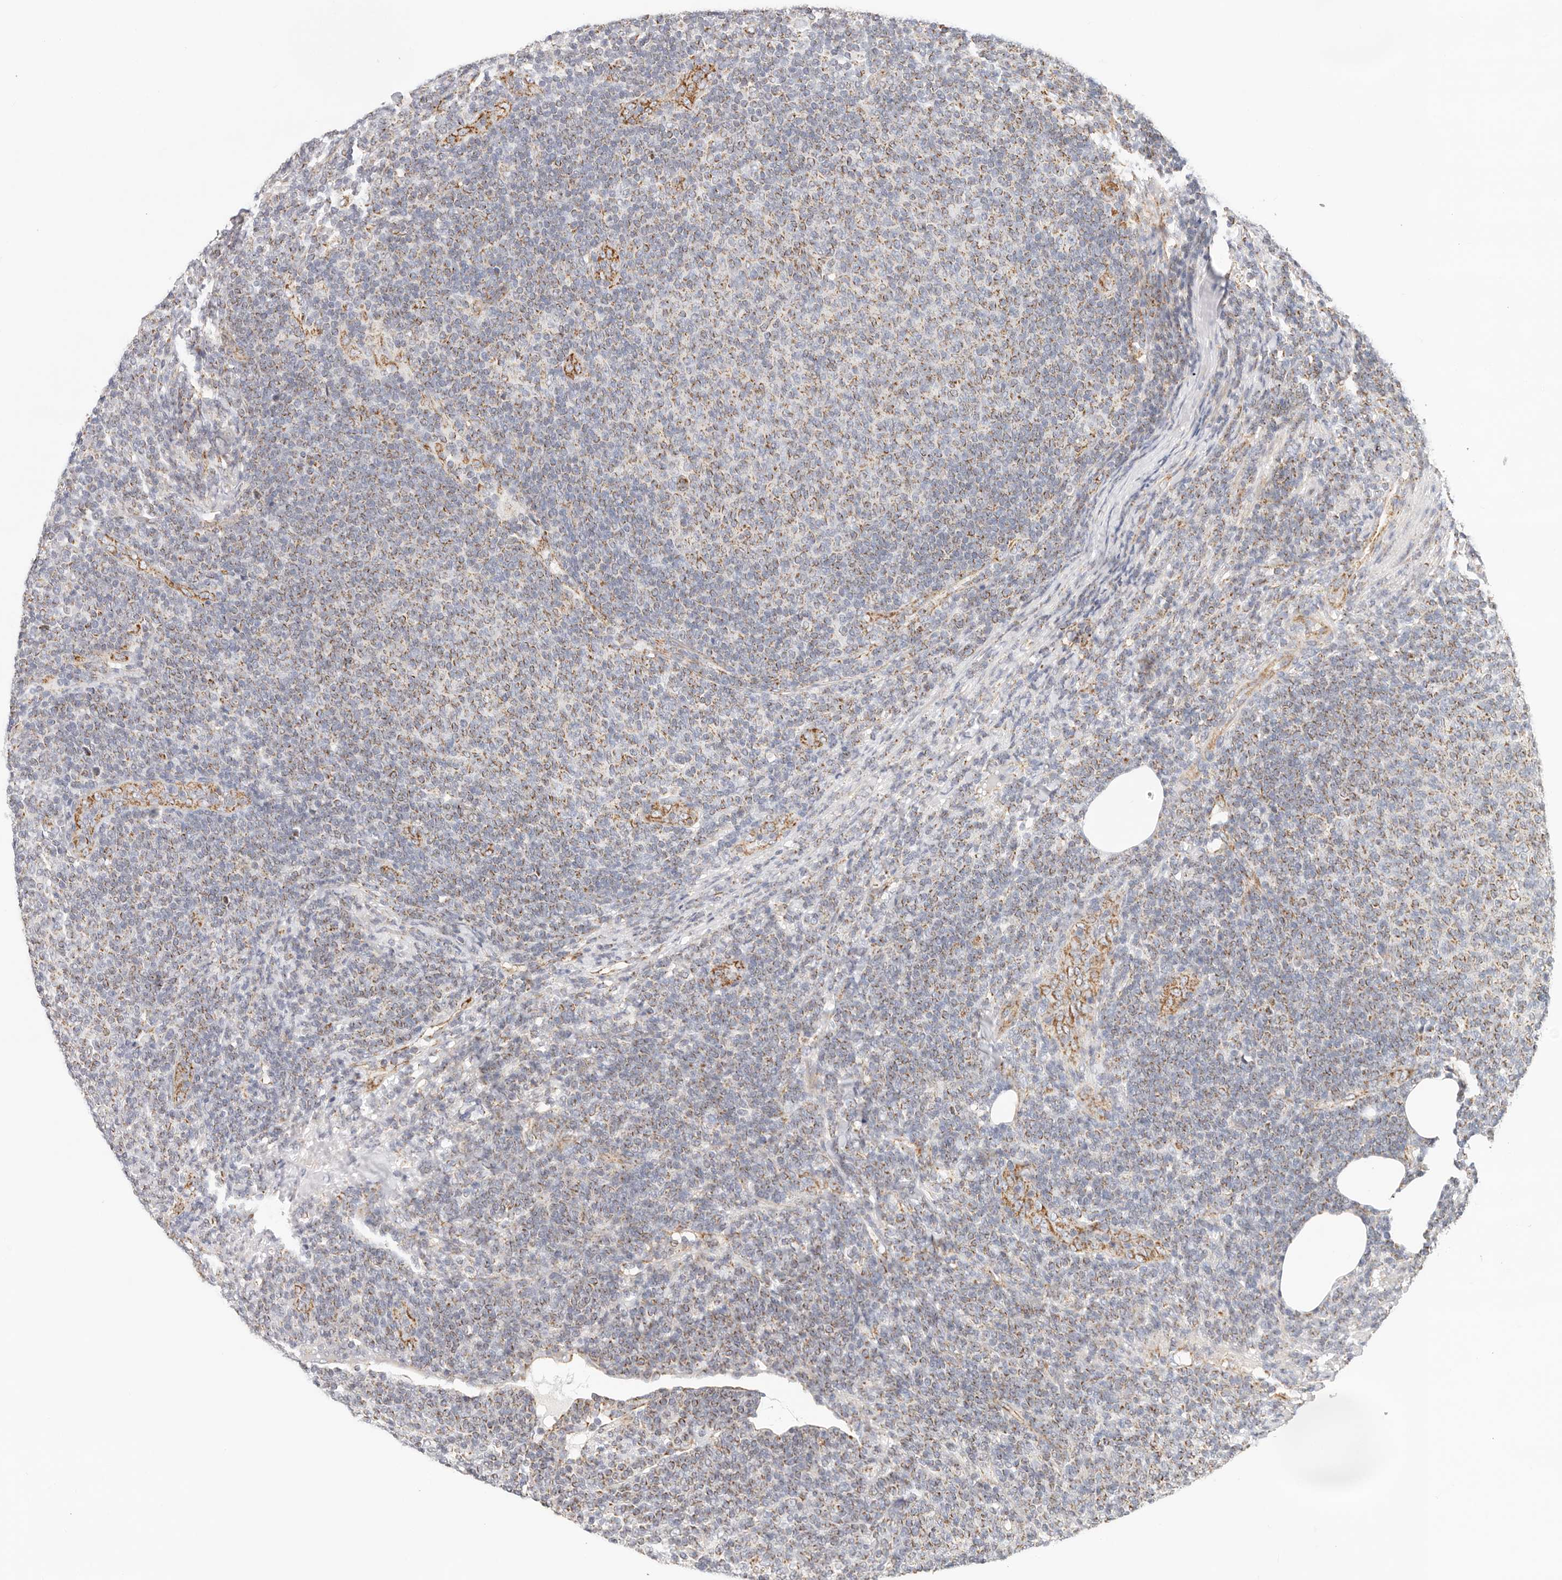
{"staining": {"intensity": "moderate", "quantity": "25%-75%", "location": "cytoplasmic/membranous"}, "tissue": "lymphoma", "cell_type": "Tumor cells", "image_type": "cancer", "snomed": [{"axis": "morphology", "description": "Malignant lymphoma, non-Hodgkin's type, Low grade"}, {"axis": "topography", "description": "Lymph node"}], "caption": "Human lymphoma stained with a protein marker shows moderate staining in tumor cells.", "gene": "AFDN", "patient": {"sex": "male", "age": 66}}